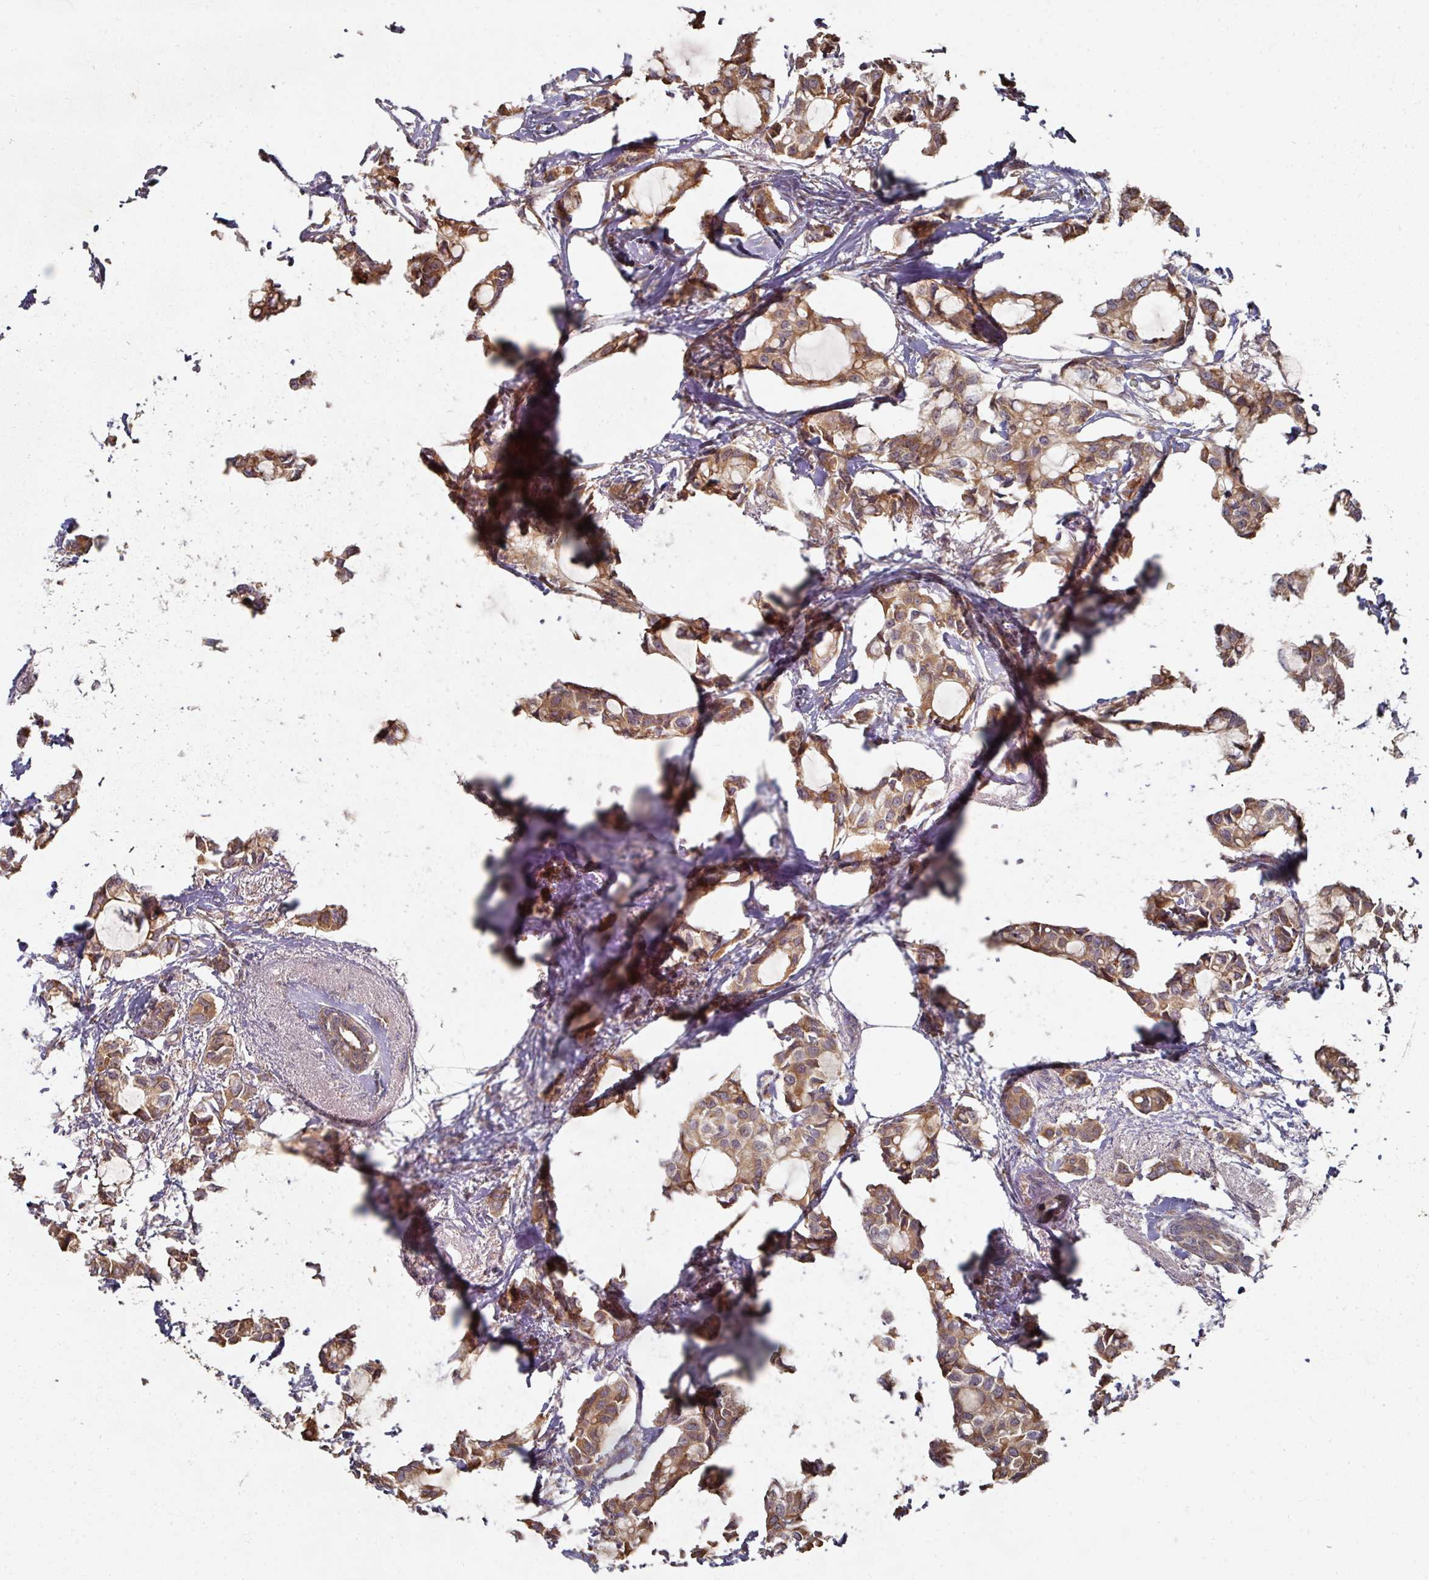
{"staining": {"intensity": "moderate", "quantity": ">75%", "location": "cytoplasmic/membranous"}, "tissue": "breast cancer", "cell_type": "Tumor cells", "image_type": "cancer", "snomed": [{"axis": "morphology", "description": "Duct carcinoma"}, {"axis": "topography", "description": "Breast"}], "caption": "High-power microscopy captured an immunohistochemistry (IHC) micrograph of invasive ductal carcinoma (breast), revealing moderate cytoplasmic/membranous expression in about >75% of tumor cells. (brown staining indicates protein expression, while blue staining denotes nuclei).", "gene": "CEP95", "patient": {"sex": "female", "age": 73}}